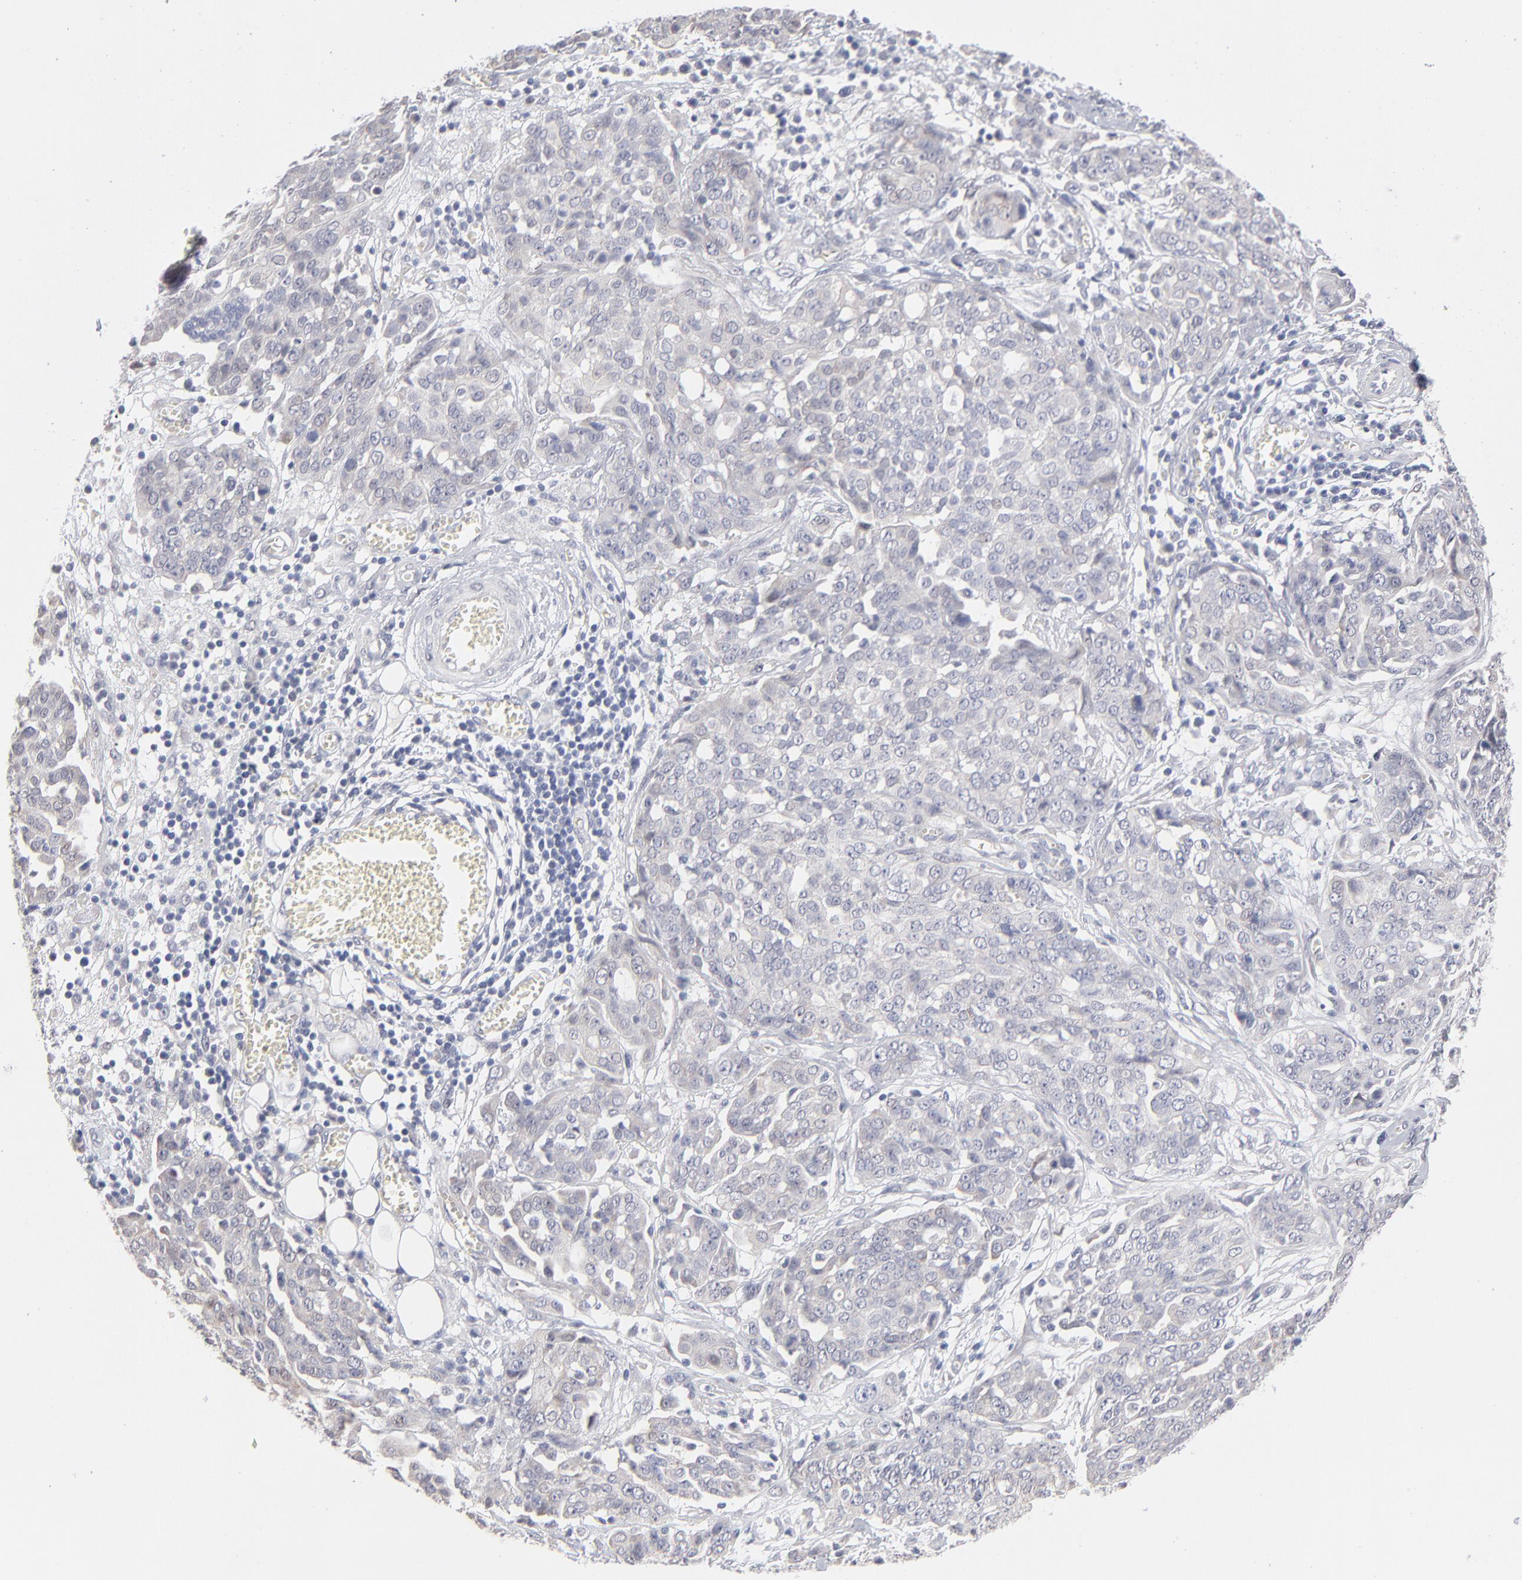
{"staining": {"intensity": "weak", "quantity": "<25%", "location": "cytoplasmic/membranous"}, "tissue": "ovarian cancer", "cell_type": "Tumor cells", "image_type": "cancer", "snomed": [{"axis": "morphology", "description": "Cystadenocarcinoma, serous, NOS"}, {"axis": "topography", "description": "Soft tissue"}, {"axis": "topography", "description": "Ovary"}], "caption": "Immunohistochemical staining of human serous cystadenocarcinoma (ovarian) displays no significant positivity in tumor cells. (Immunohistochemistry, brightfield microscopy, high magnification).", "gene": "RBM3", "patient": {"sex": "female", "age": 57}}